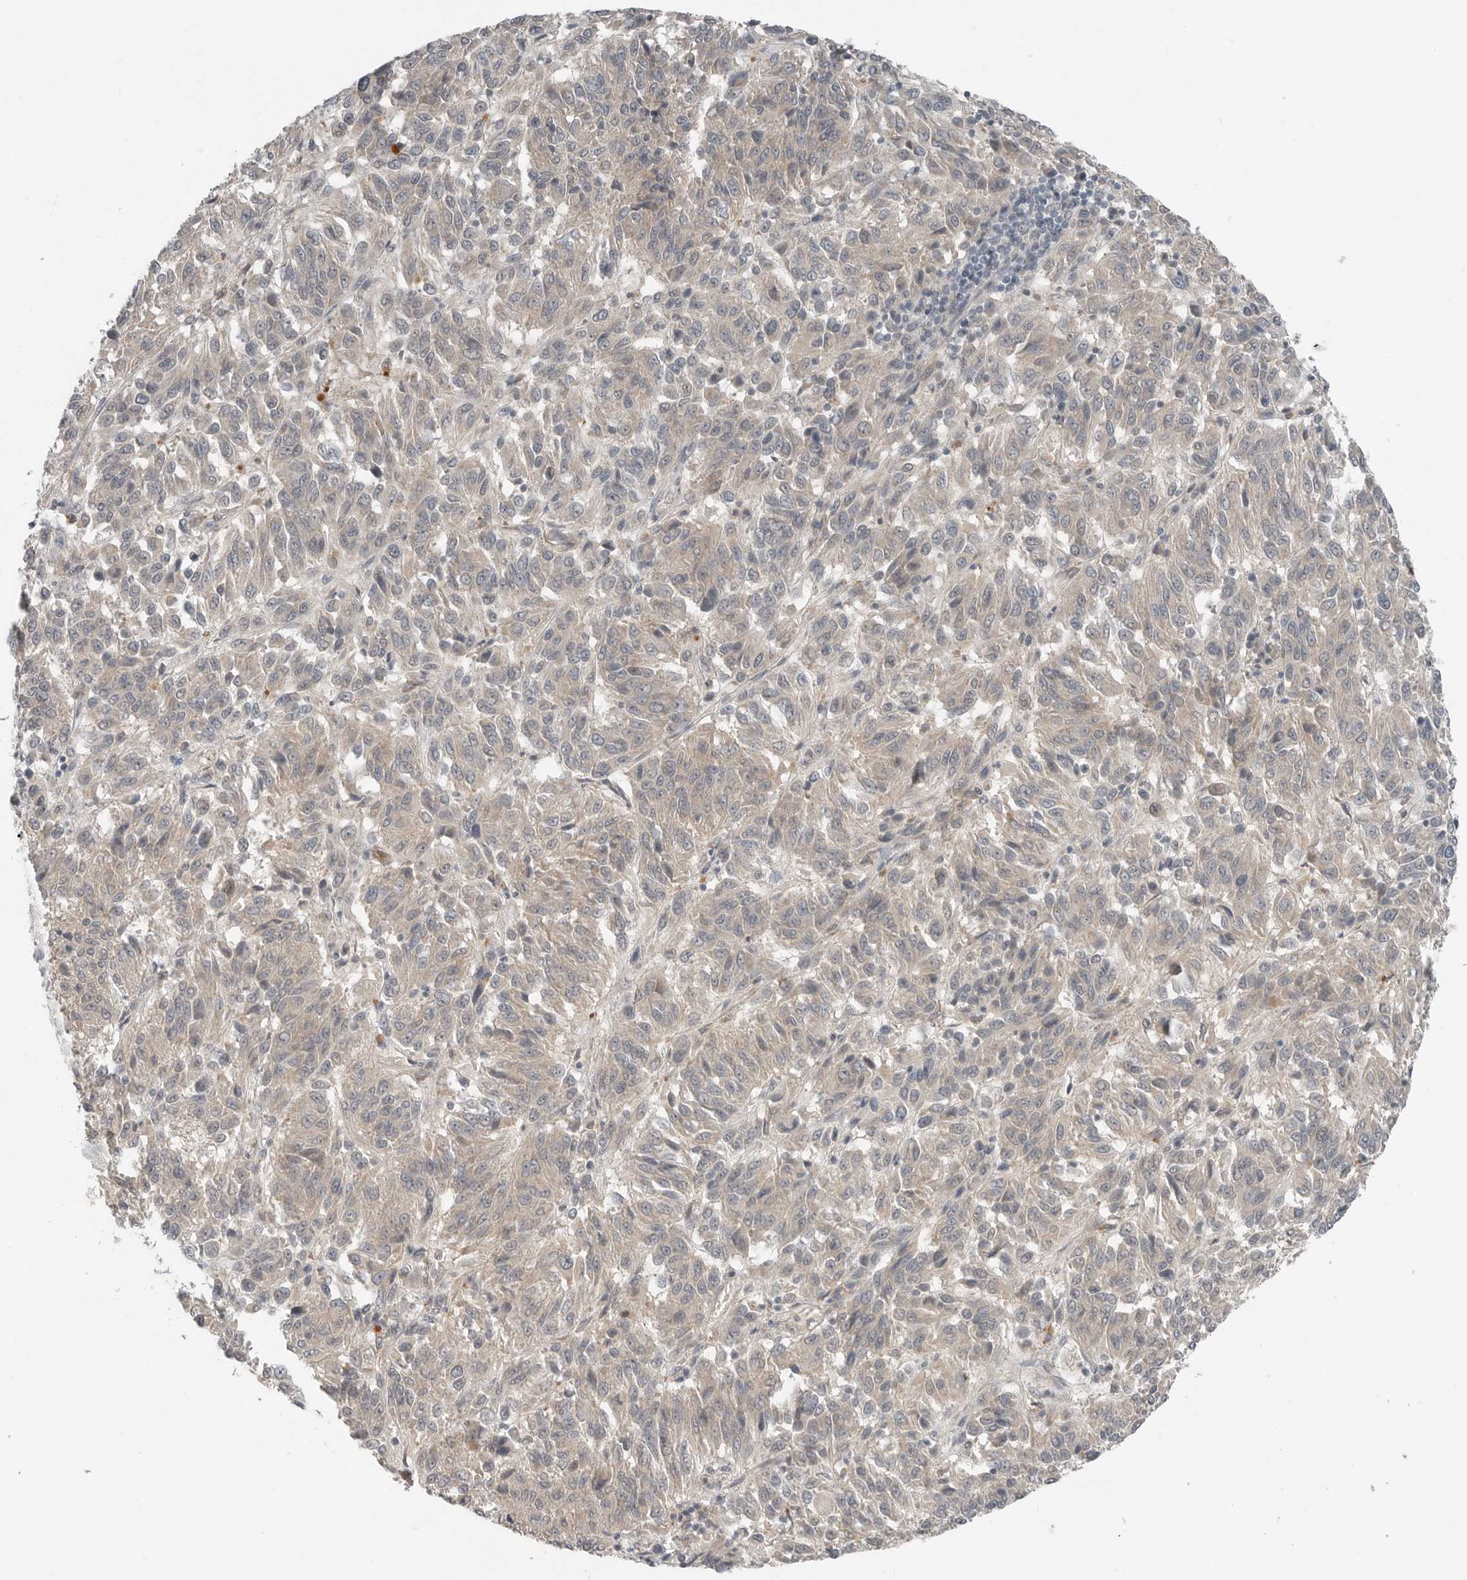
{"staining": {"intensity": "negative", "quantity": "none", "location": "none"}, "tissue": "melanoma", "cell_type": "Tumor cells", "image_type": "cancer", "snomed": [{"axis": "morphology", "description": "Malignant melanoma, Metastatic site"}, {"axis": "topography", "description": "Lung"}], "caption": "Tumor cells are negative for brown protein staining in malignant melanoma (metastatic site).", "gene": "FCRLB", "patient": {"sex": "male", "age": 64}}